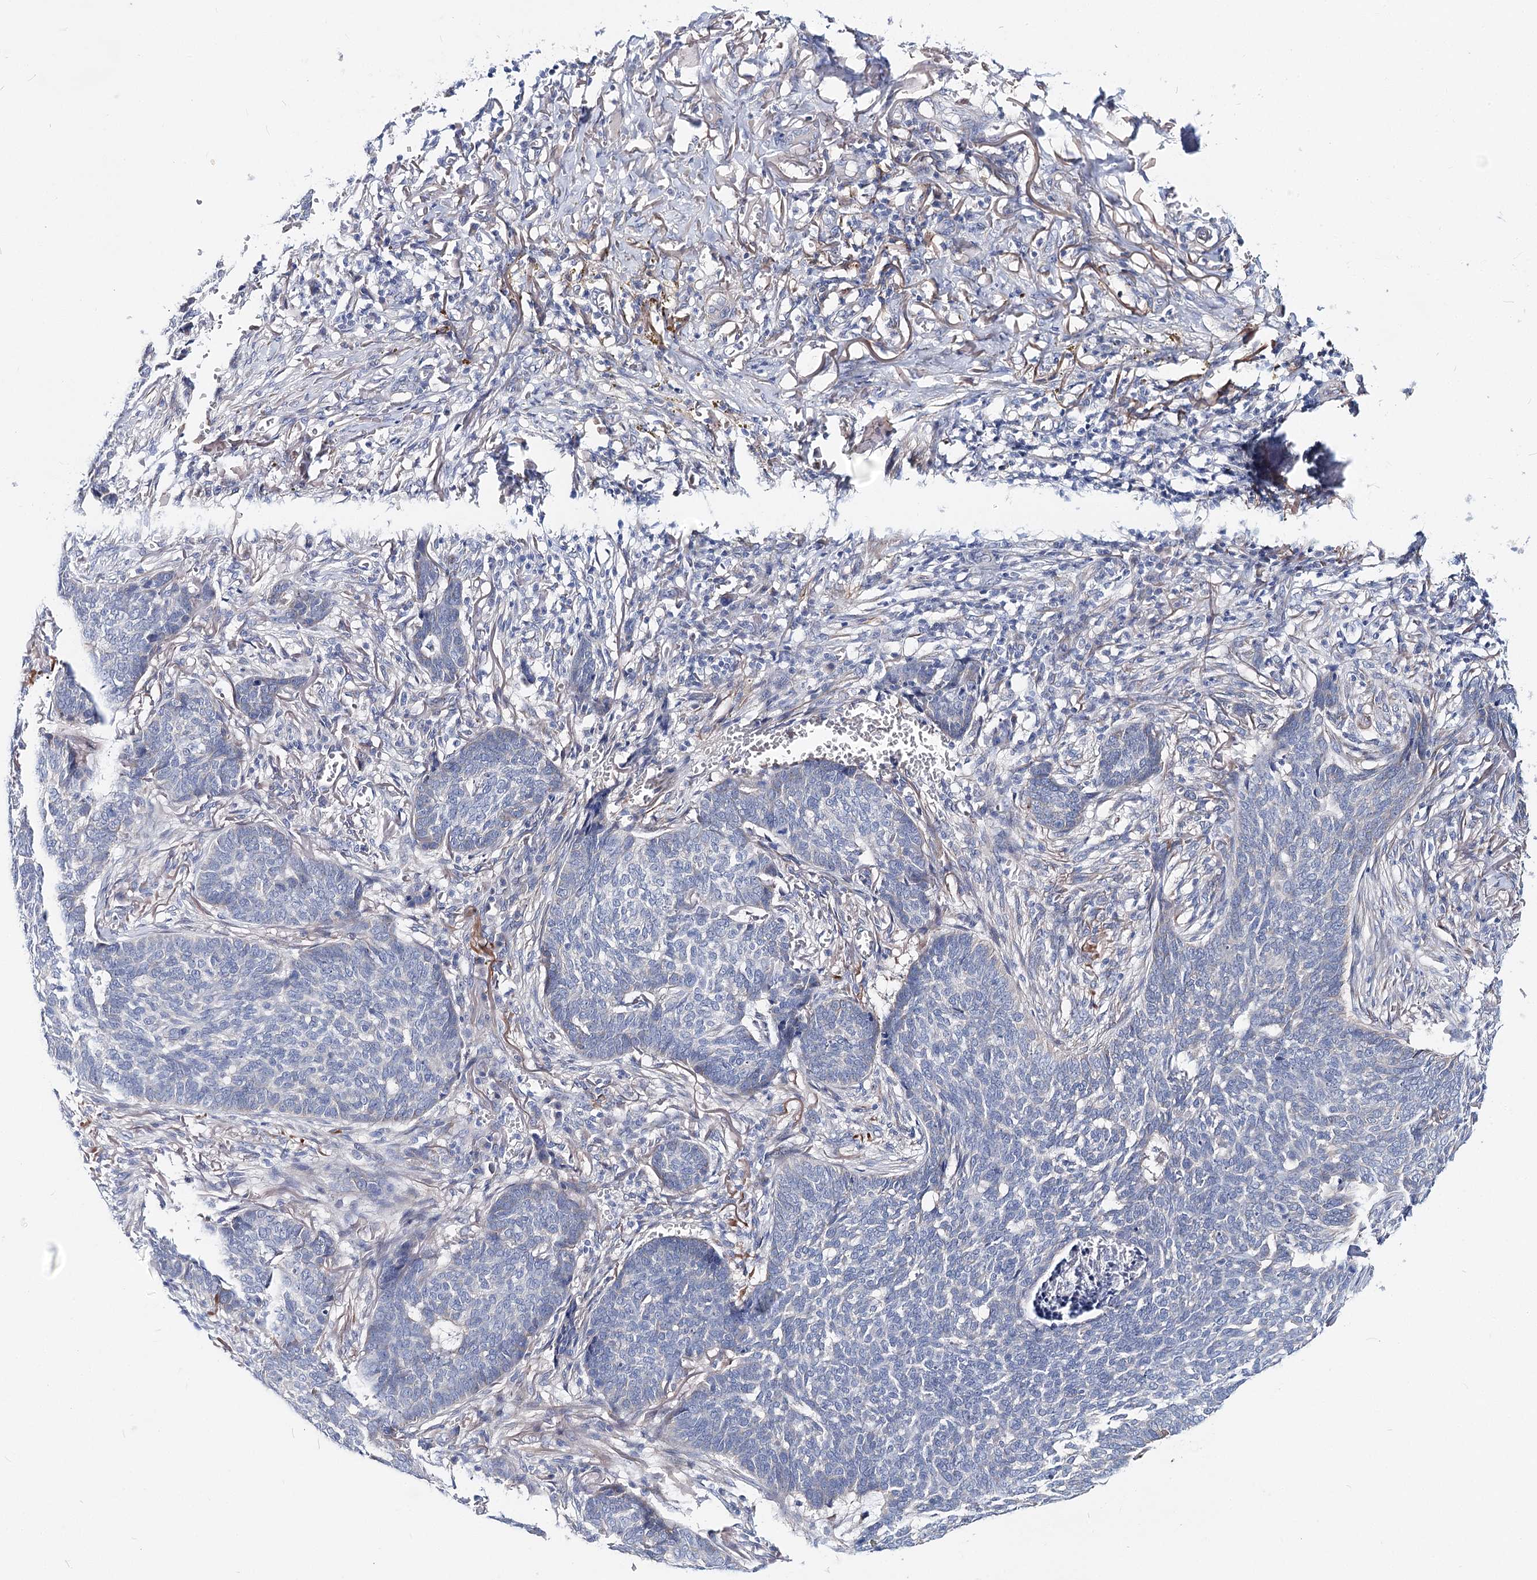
{"staining": {"intensity": "negative", "quantity": "none", "location": "none"}, "tissue": "skin cancer", "cell_type": "Tumor cells", "image_type": "cancer", "snomed": [{"axis": "morphology", "description": "Basal cell carcinoma"}, {"axis": "topography", "description": "Skin"}], "caption": "This is a photomicrograph of immunohistochemistry (IHC) staining of basal cell carcinoma (skin), which shows no expression in tumor cells.", "gene": "TEX12", "patient": {"sex": "male", "age": 85}}